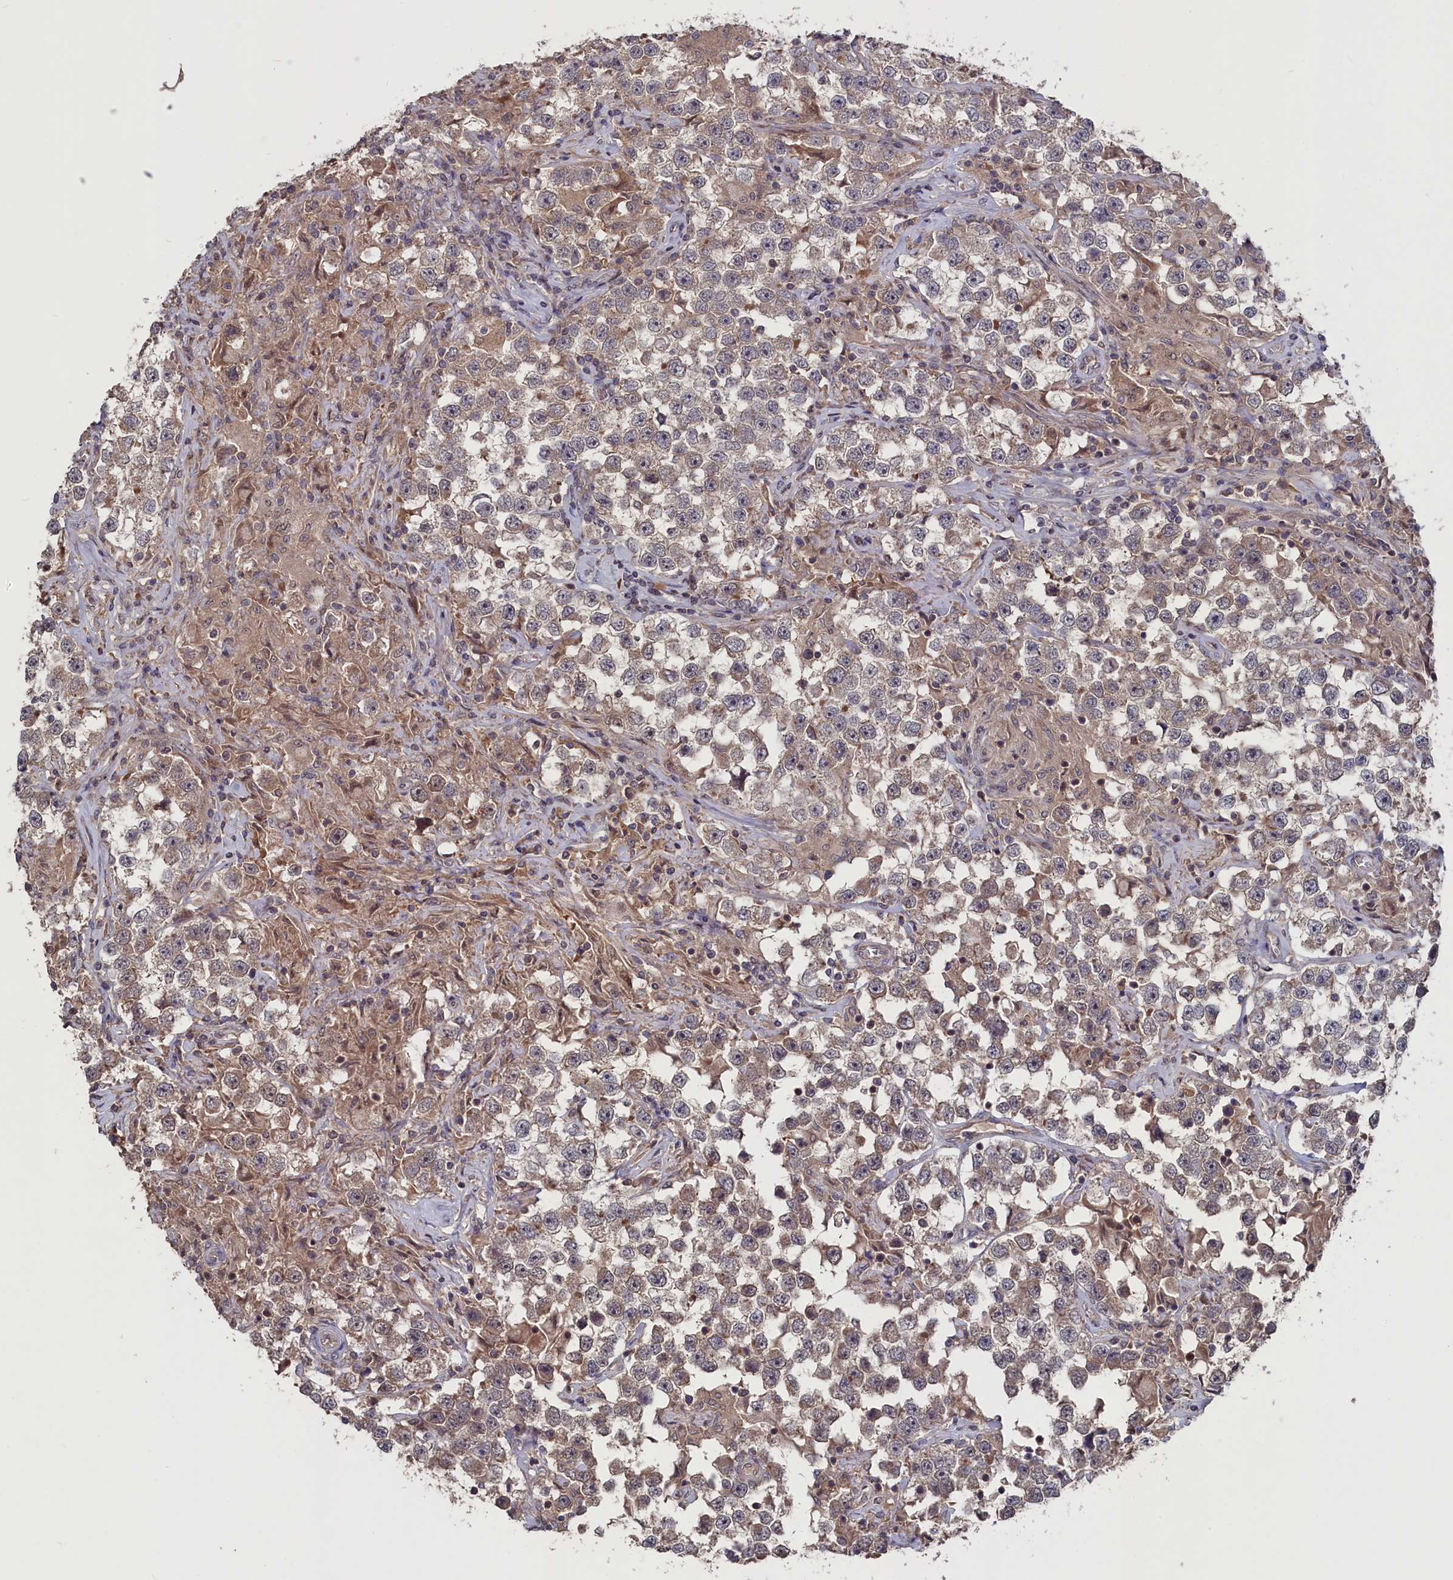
{"staining": {"intensity": "weak", "quantity": "25%-75%", "location": "cytoplasmic/membranous"}, "tissue": "testis cancer", "cell_type": "Tumor cells", "image_type": "cancer", "snomed": [{"axis": "morphology", "description": "Seminoma, NOS"}, {"axis": "topography", "description": "Testis"}], "caption": "Testis cancer (seminoma) stained with a protein marker displays weak staining in tumor cells.", "gene": "TMC5", "patient": {"sex": "male", "age": 46}}